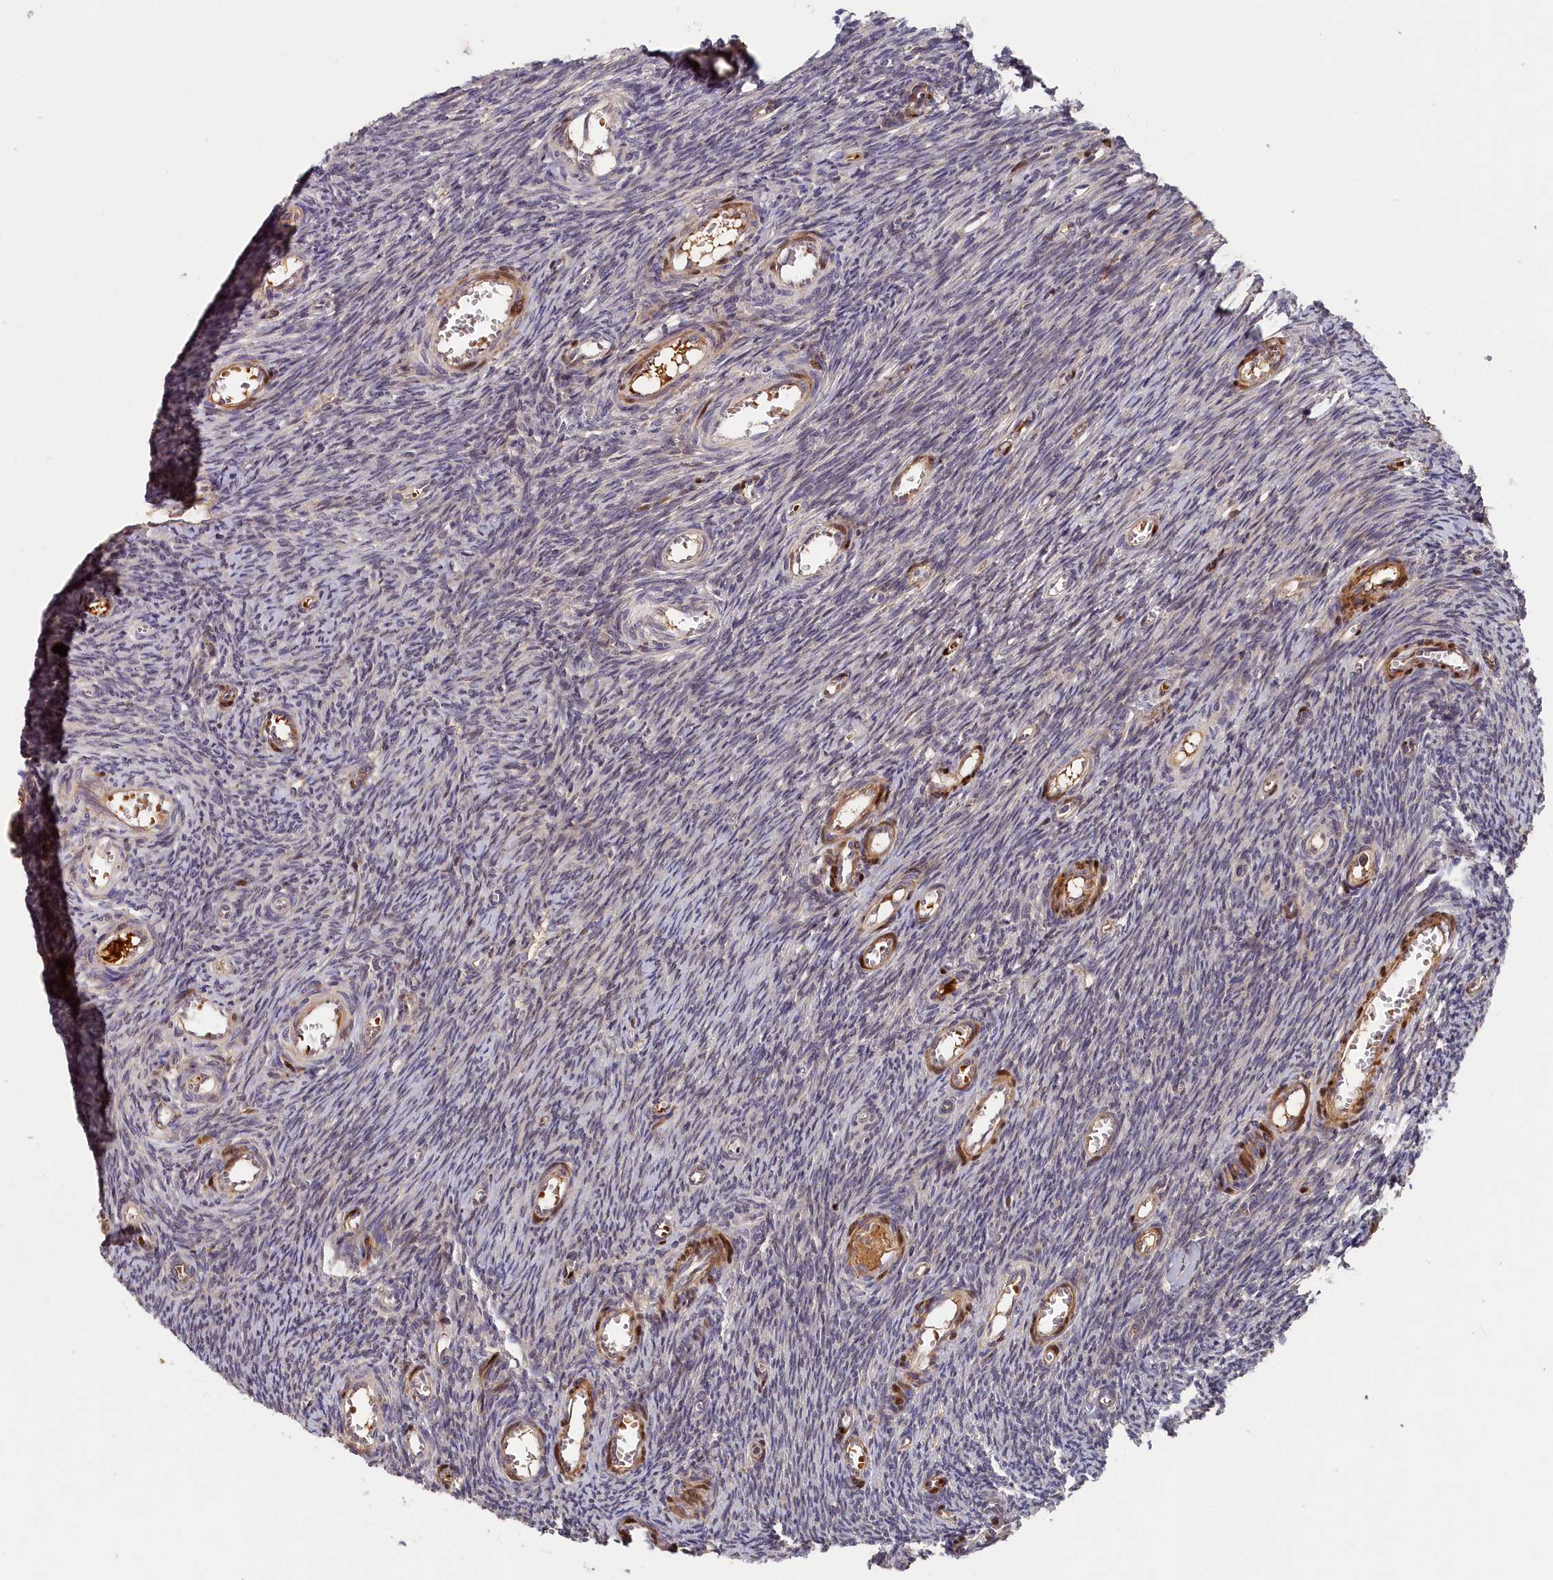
{"staining": {"intensity": "moderate", "quantity": ">75%", "location": "cytoplasmic/membranous"}, "tissue": "ovary", "cell_type": "Follicle cells", "image_type": "normal", "snomed": [{"axis": "morphology", "description": "Normal tissue, NOS"}, {"axis": "topography", "description": "Ovary"}], "caption": "Immunohistochemical staining of unremarkable human ovary demonstrates medium levels of moderate cytoplasmic/membranous expression in about >75% of follicle cells.", "gene": "ITIH1", "patient": {"sex": "female", "age": 44}}